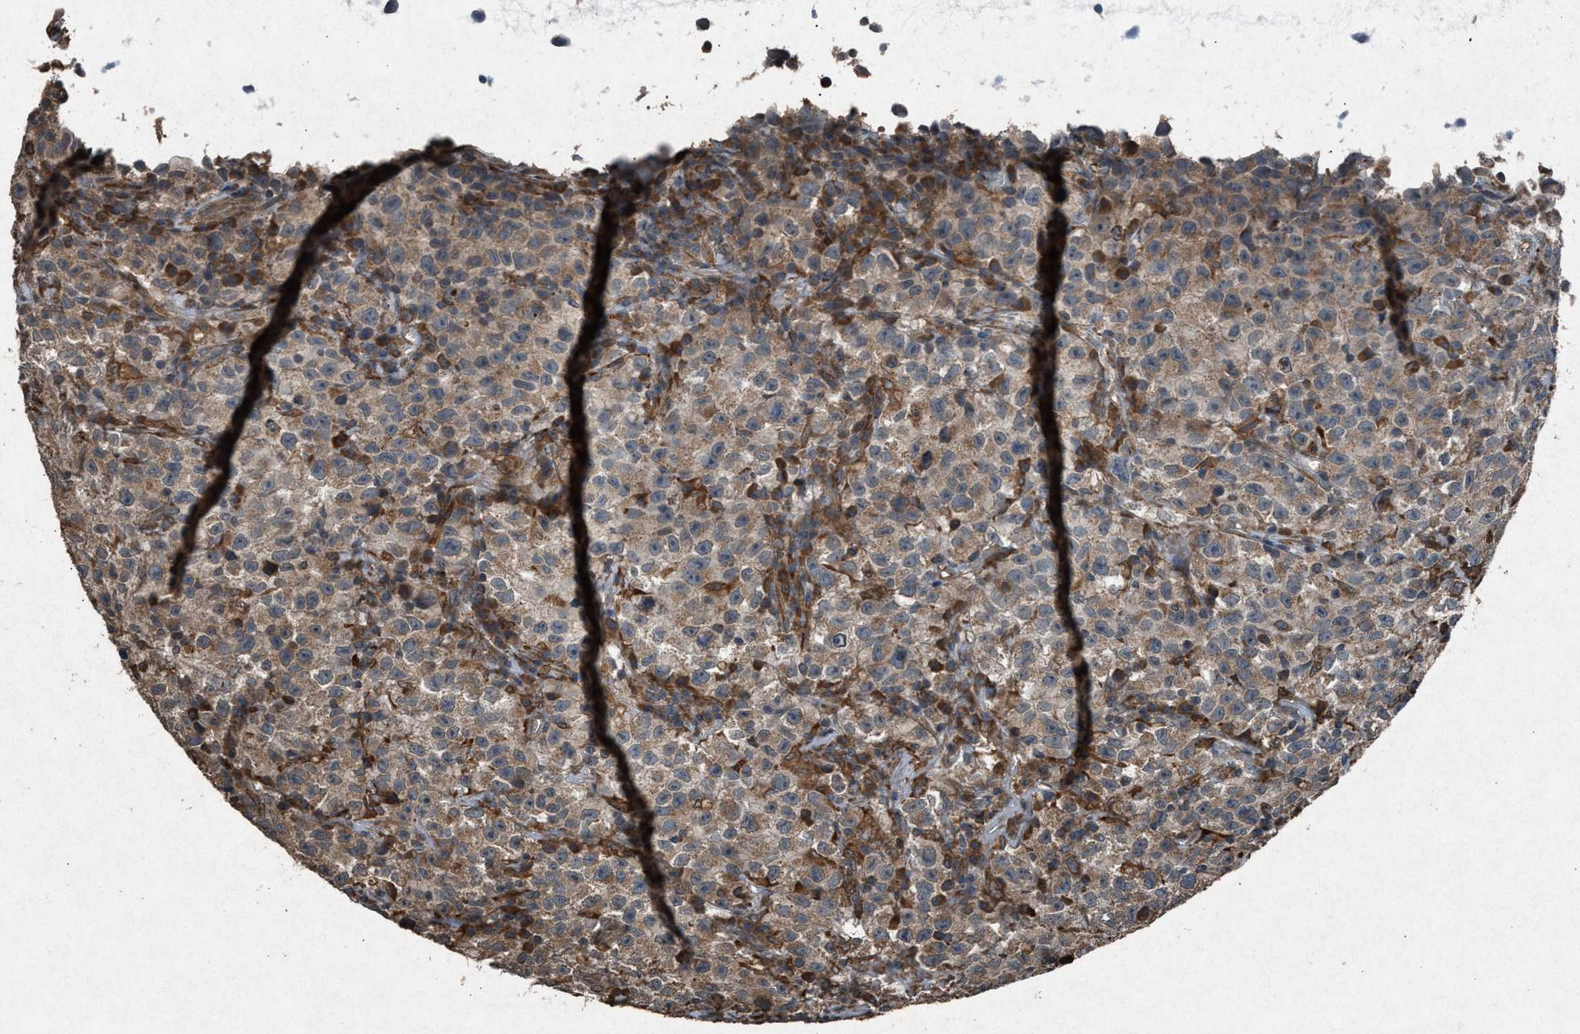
{"staining": {"intensity": "weak", "quantity": ">75%", "location": "cytoplasmic/membranous"}, "tissue": "testis cancer", "cell_type": "Tumor cells", "image_type": "cancer", "snomed": [{"axis": "morphology", "description": "Seminoma, NOS"}, {"axis": "topography", "description": "Testis"}], "caption": "Weak cytoplasmic/membranous protein expression is present in about >75% of tumor cells in testis cancer (seminoma).", "gene": "CALR", "patient": {"sex": "male", "age": 22}}